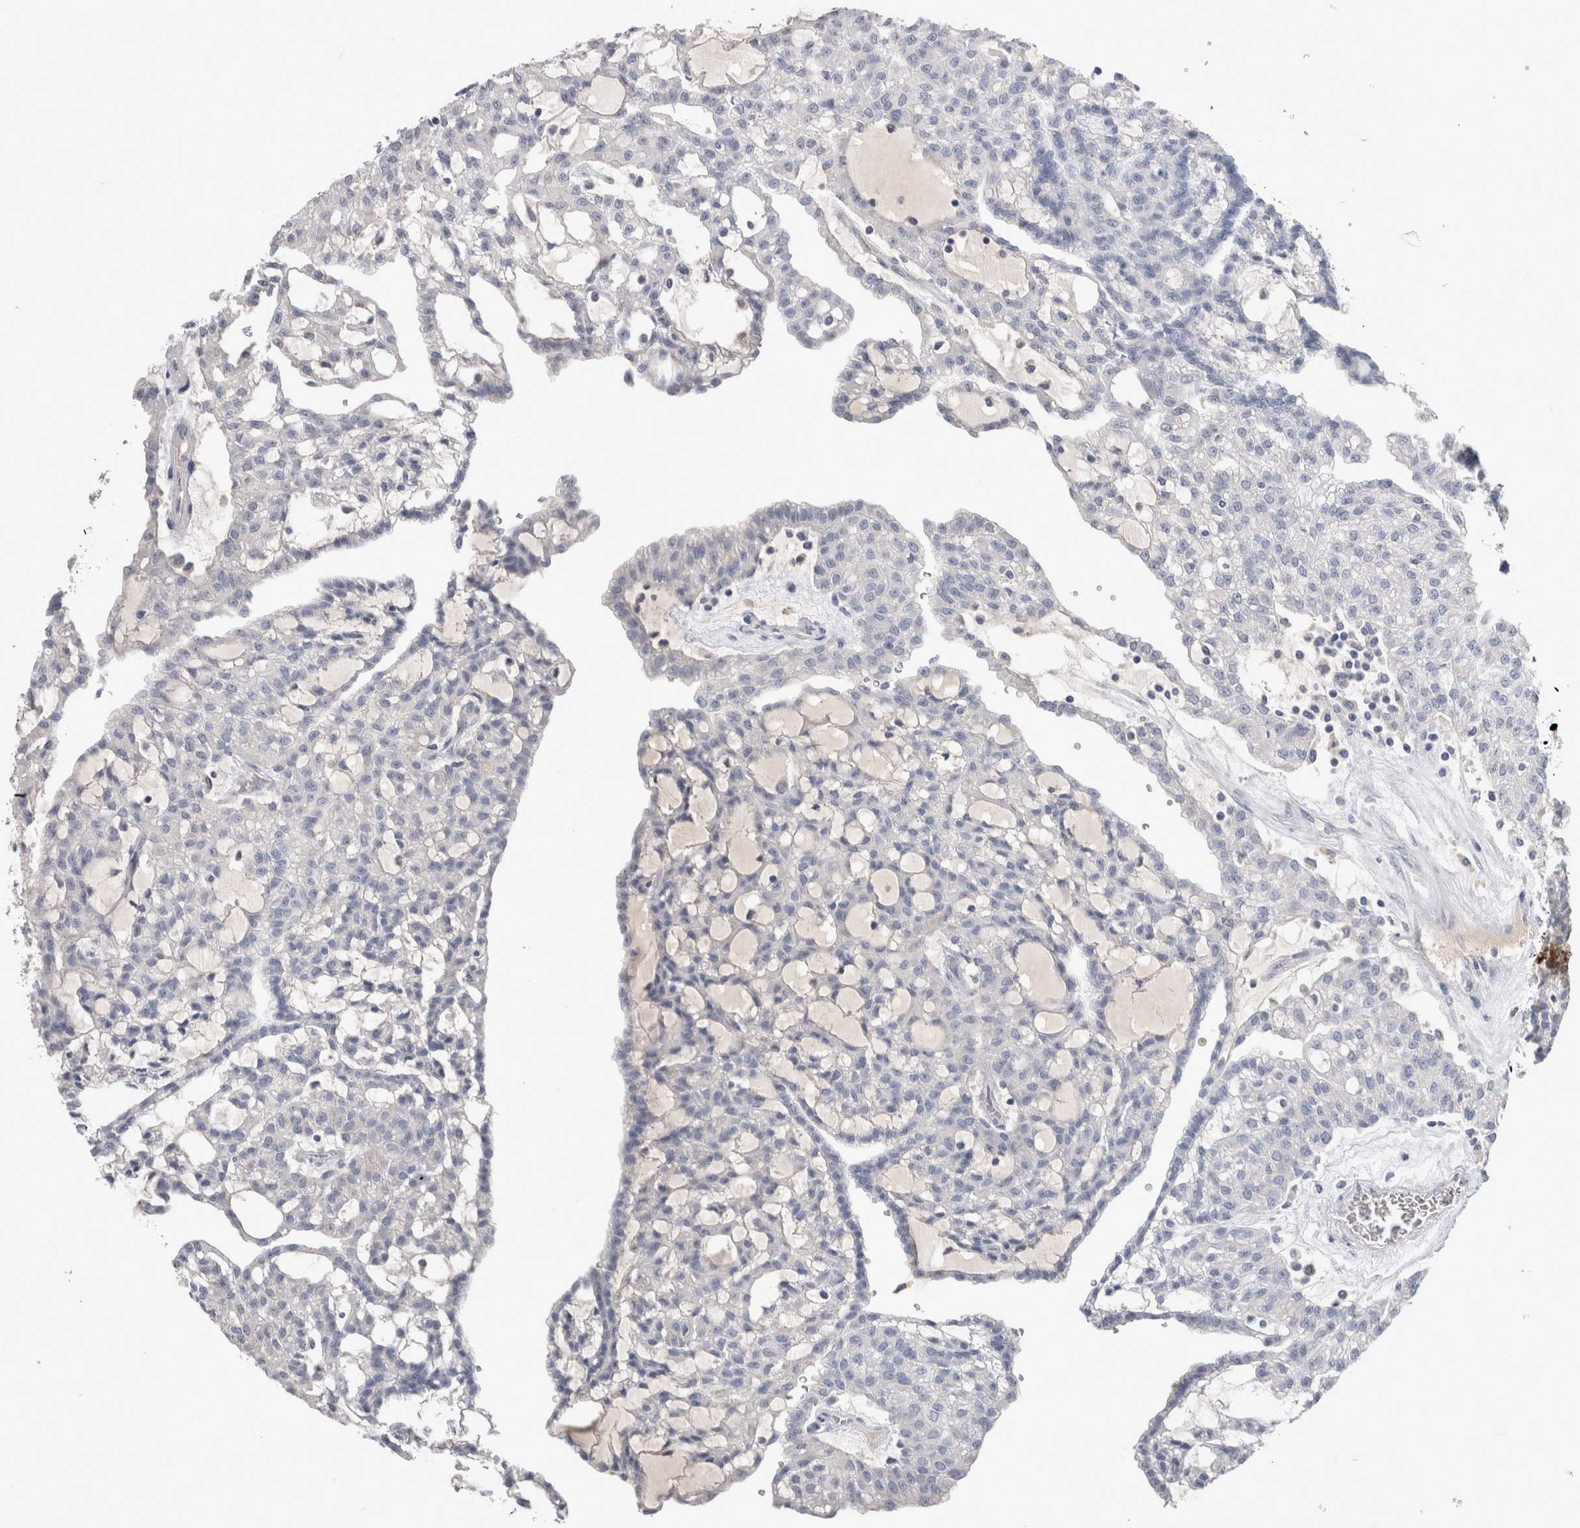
{"staining": {"intensity": "negative", "quantity": "none", "location": "none"}, "tissue": "renal cancer", "cell_type": "Tumor cells", "image_type": "cancer", "snomed": [{"axis": "morphology", "description": "Adenocarcinoma, NOS"}, {"axis": "topography", "description": "Kidney"}], "caption": "The photomicrograph displays no staining of tumor cells in renal adenocarcinoma.", "gene": "REG1A", "patient": {"sex": "male", "age": 63}}